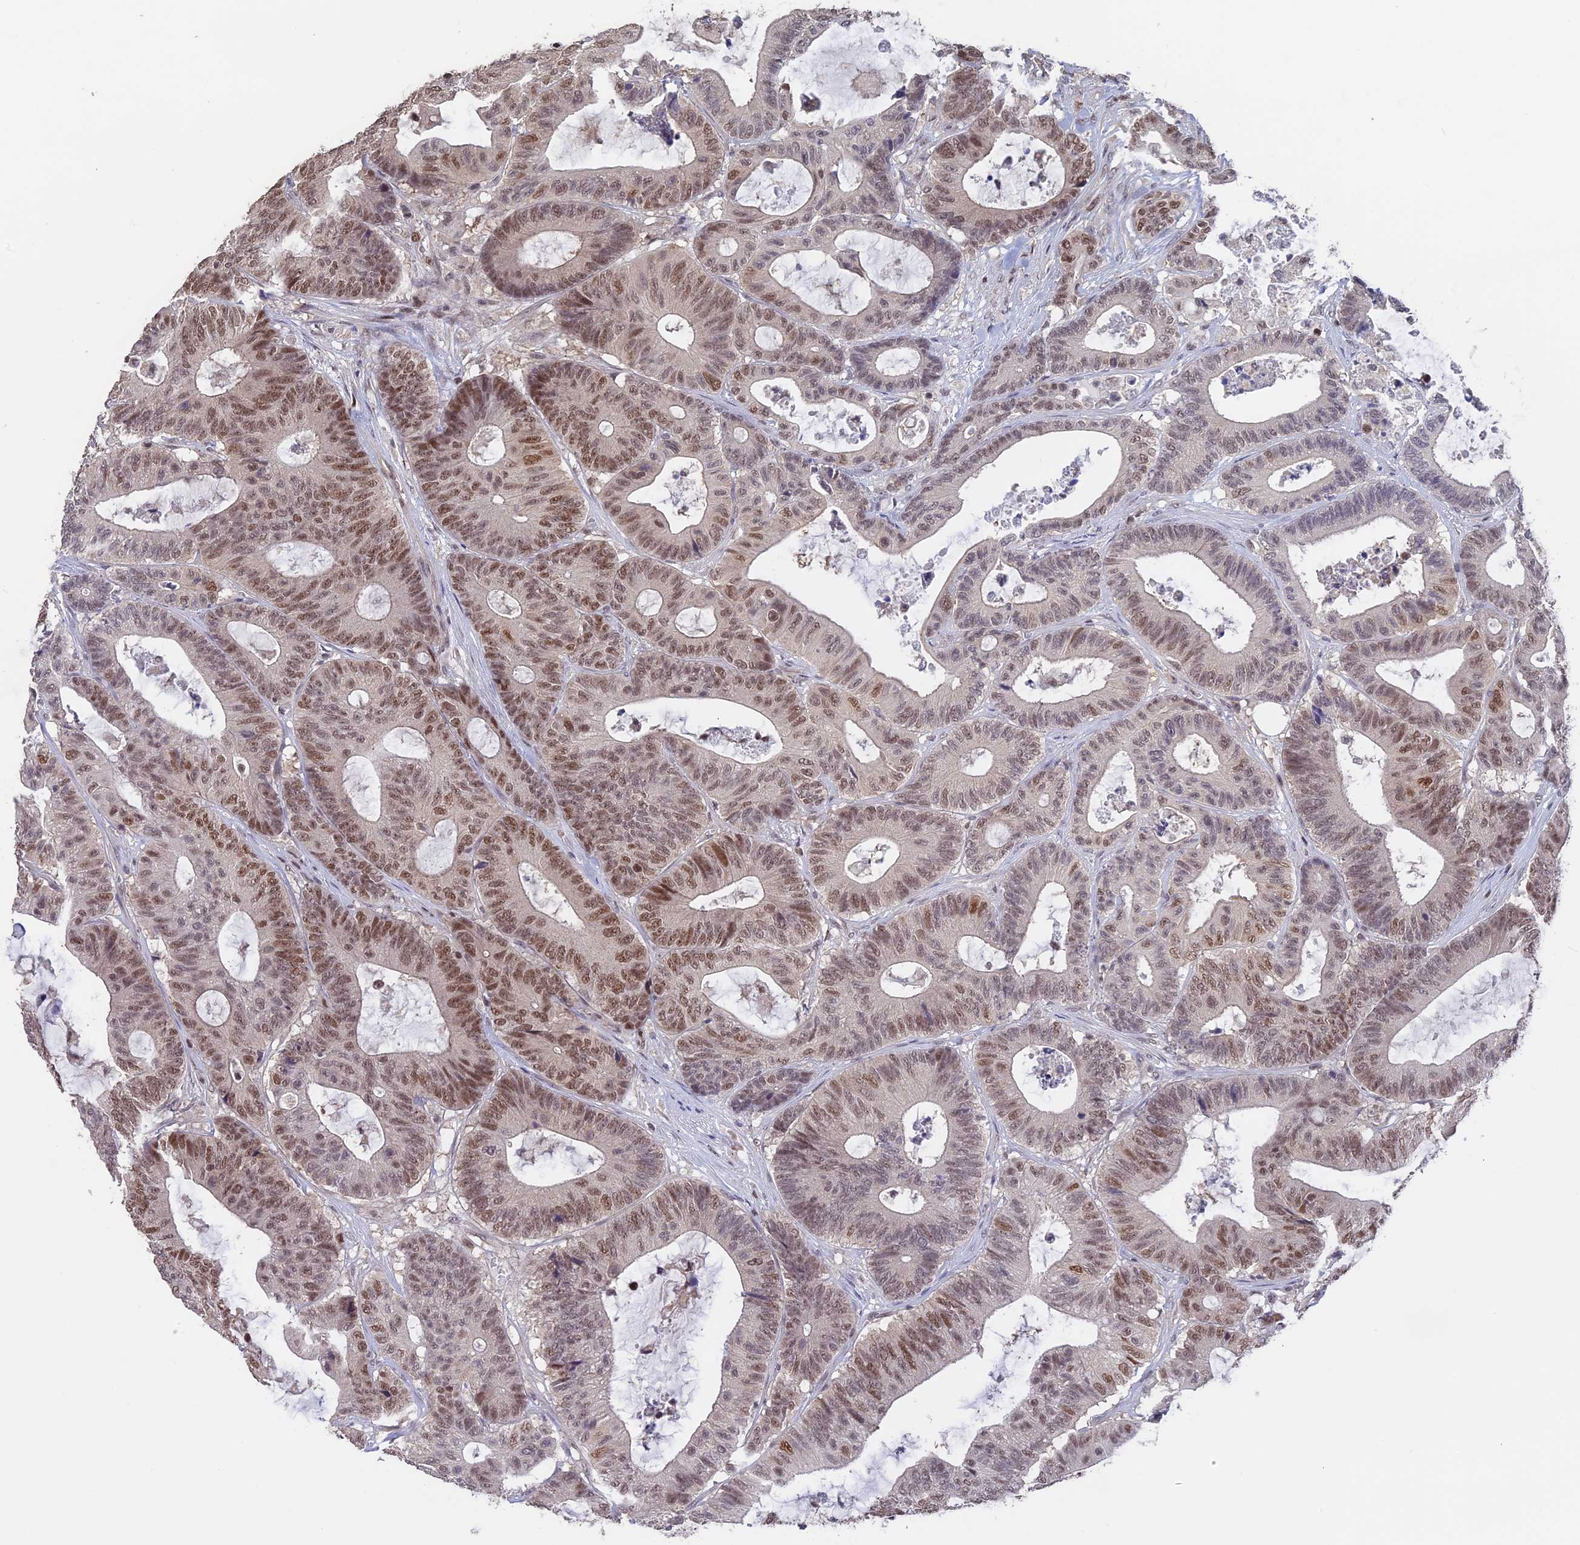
{"staining": {"intensity": "moderate", "quantity": ">75%", "location": "nuclear"}, "tissue": "colorectal cancer", "cell_type": "Tumor cells", "image_type": "cancer", "snomed": [{"axis": "morphology", "description": "Adenocarcinoma, NOS"}, {"axis": "topography", "description": "Colon"}], "caption": "Colorectal cancer stained with DAB IHC shows medium levels of moderate nuclear expression in about >75% of tumor cells.", "gene": "RFC5", "patient": {"sex": "female", "age": 84}}